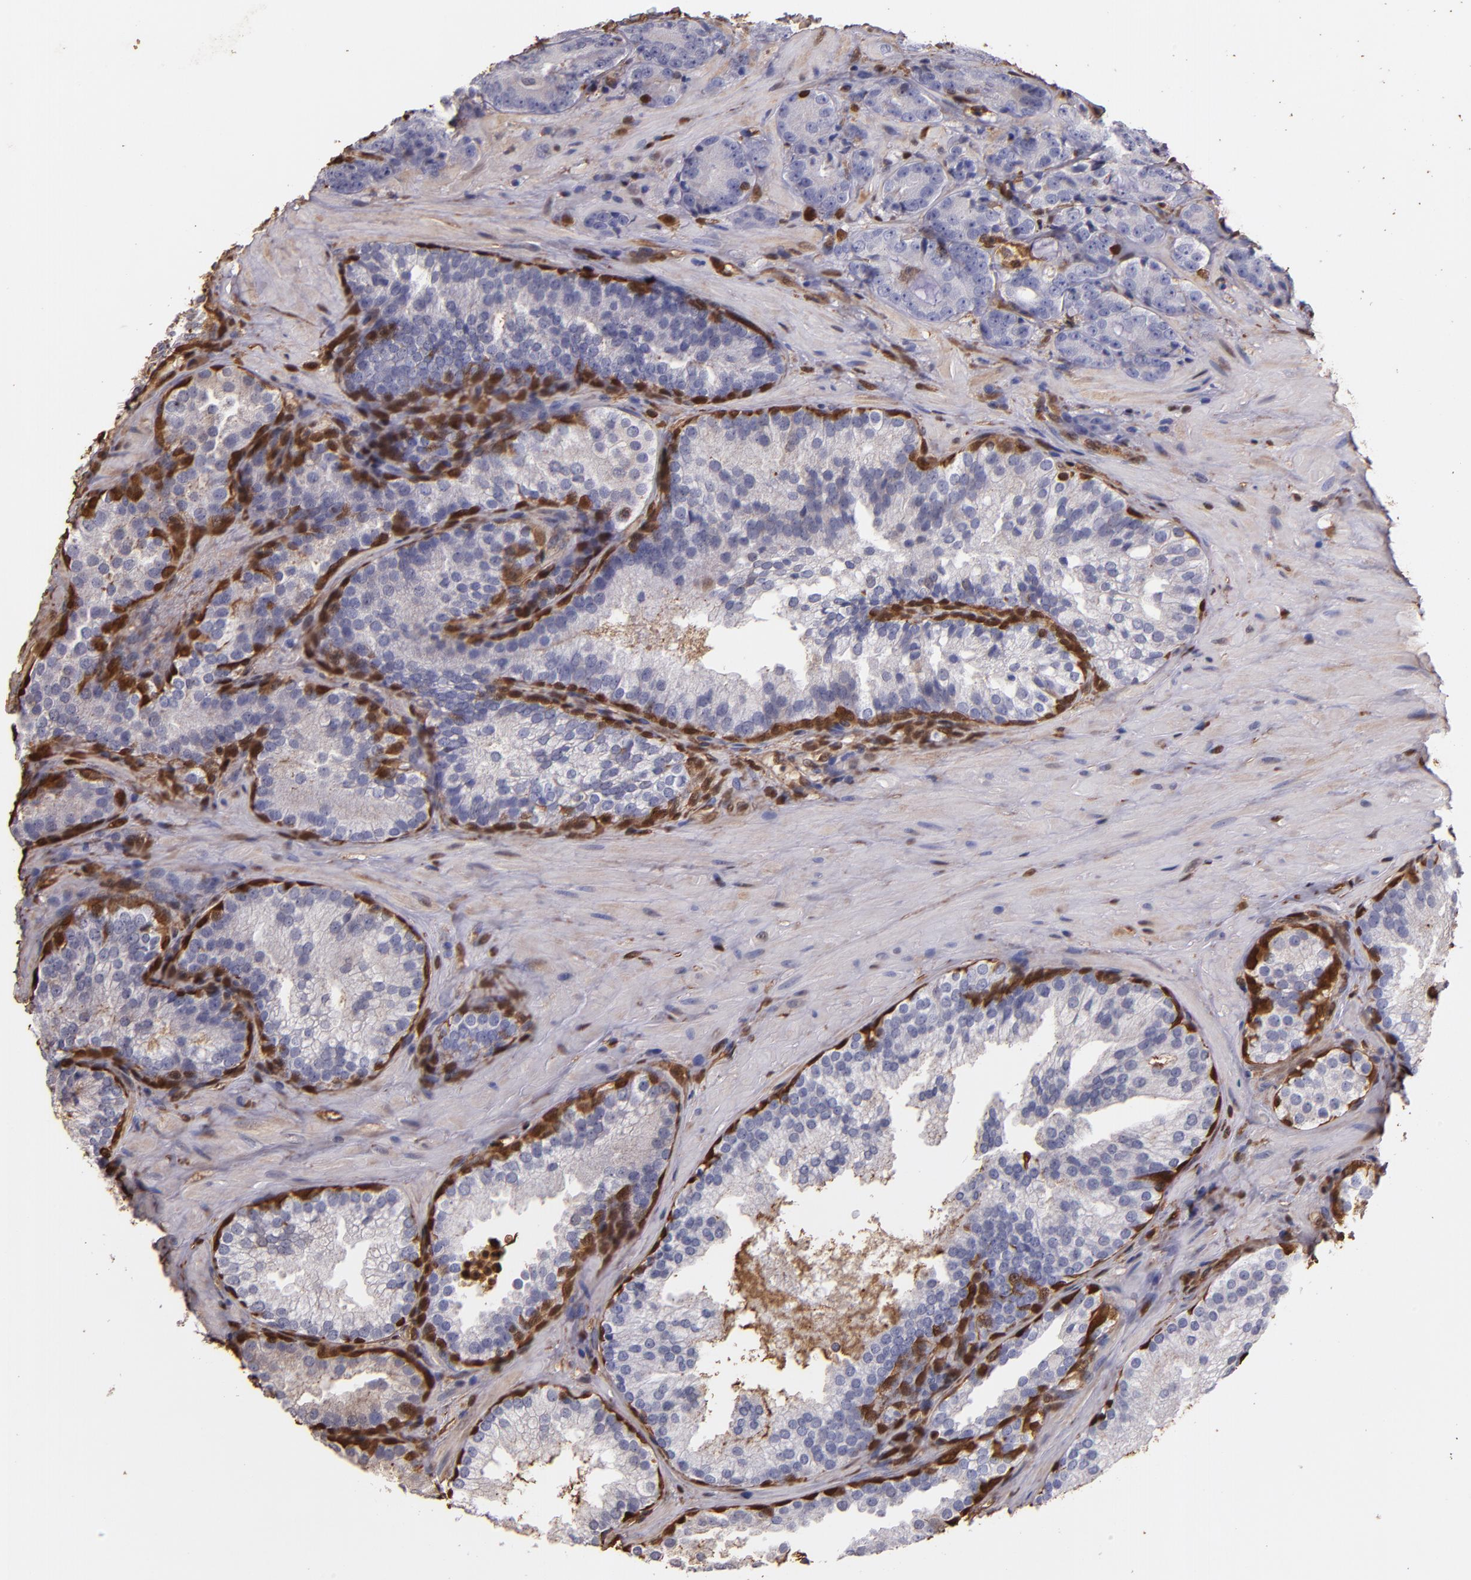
{"staining": {"intensity": "negative", "quantity": "none", "location": "none"}, "tissue": "prostate cancer", "cell_type": "Tumor cells", "image_type": "cancer", "snomed": [{"axis": "morphology", "description": "Adenocarcinoma, High grade"}, {"axis": "topography", "description": "Prostate"}], "caption": "The immunohistochemistry photomicrograph has no significant positivity in tumor cells of prostate high-grade adenocarcinoma tissue. Nuclei are stained in blue.", "gene": "S100A6", "patient": {"sex": "male", "age": 70}}